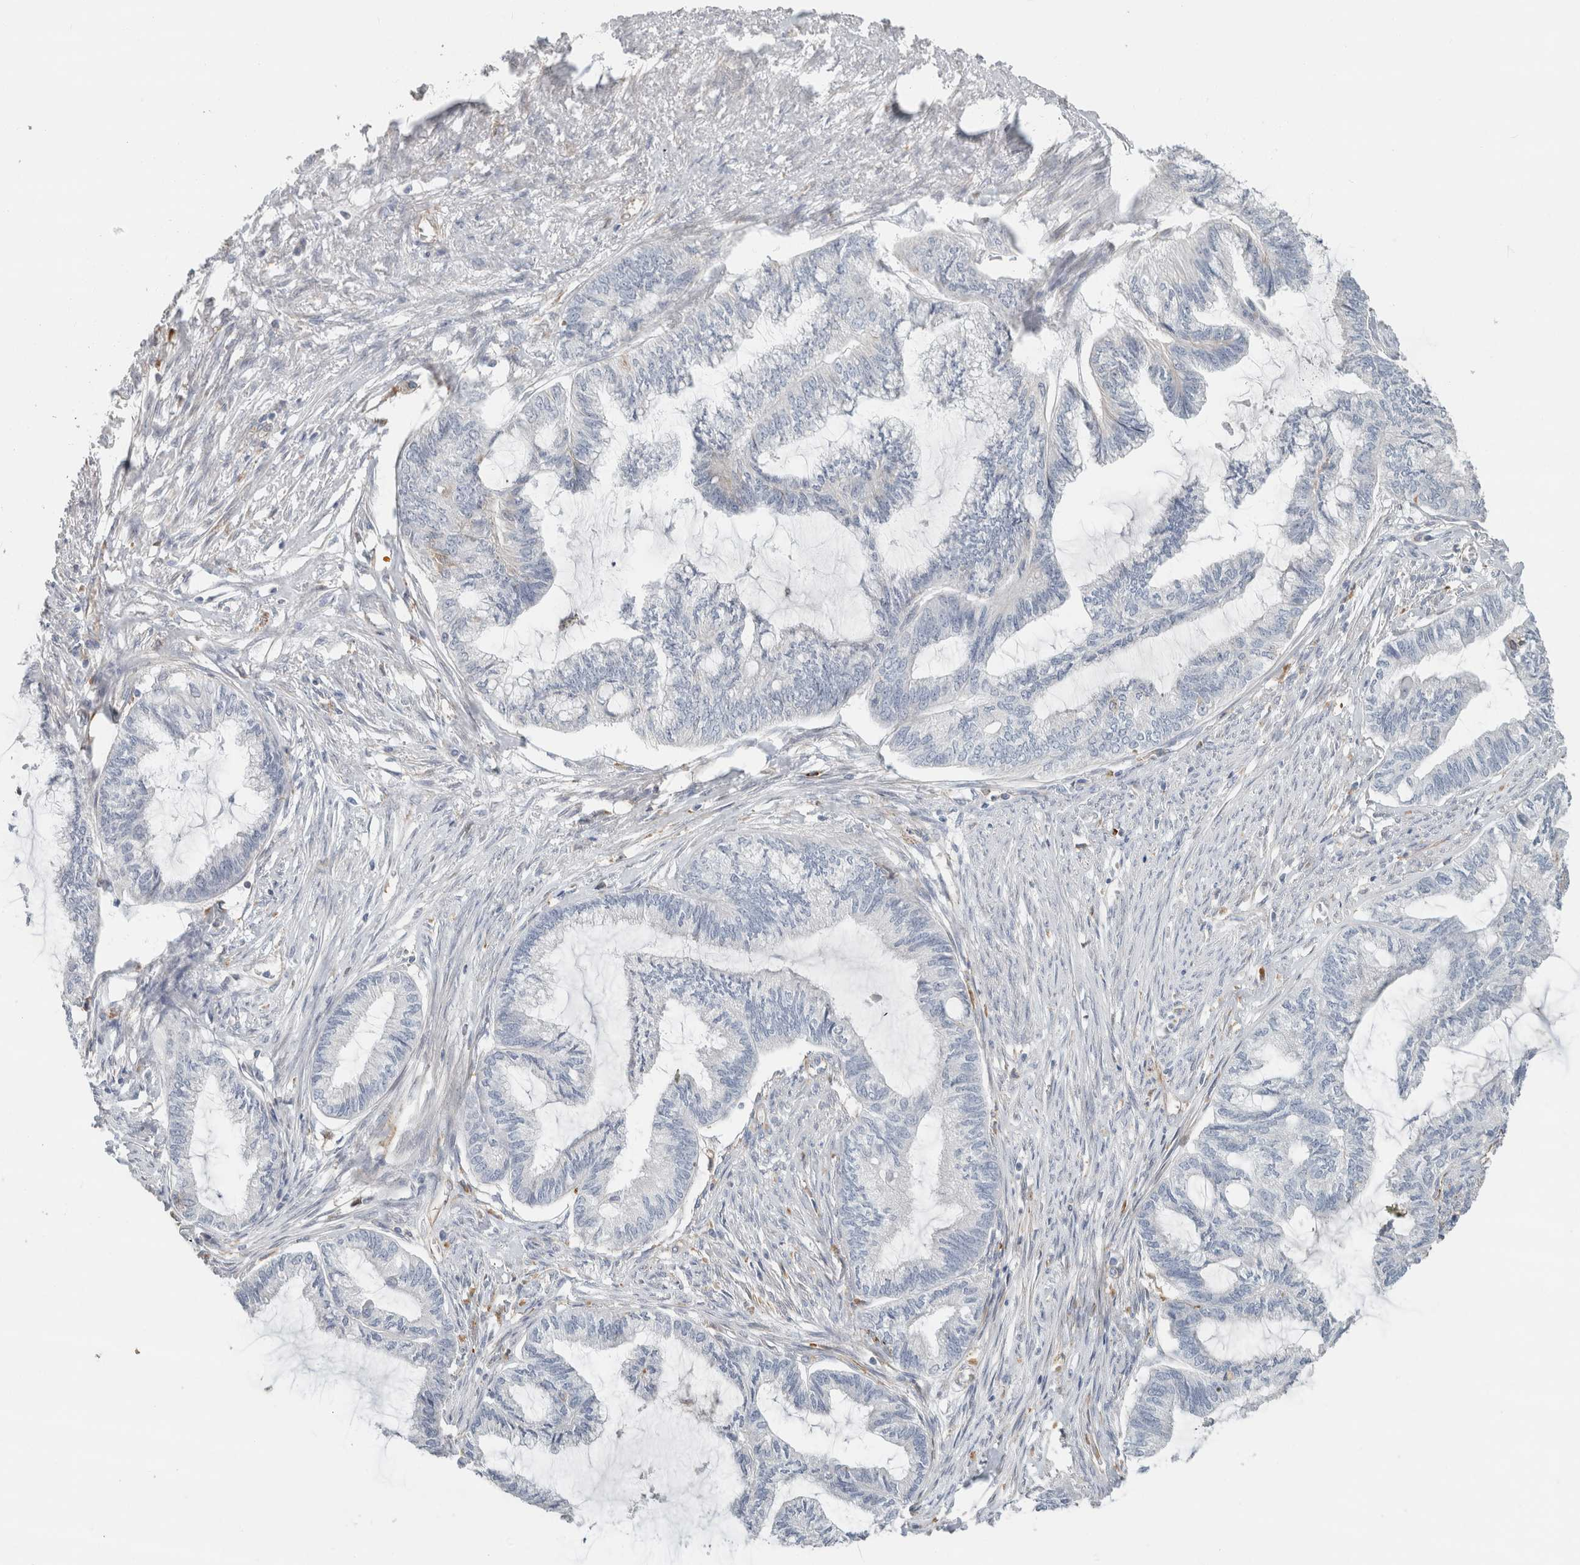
{"staining": {"intensity": "negative", "quantity": "none", "location": "none"}, "tissue": "endometrial cancer", "cell_type": "Tumor cells", "image_type": "cancer", "snomed": [{"axis": "morphology", "description": "Adenocarcinoma, NOS"}, {"axis": "topography", "description": "Endometrium"}], "caption": "The micrograph shows no significant expression in tumor cells of endometrial cancer.", "gene": "LY86", "patient": {"sex": "female", "age": 86}}